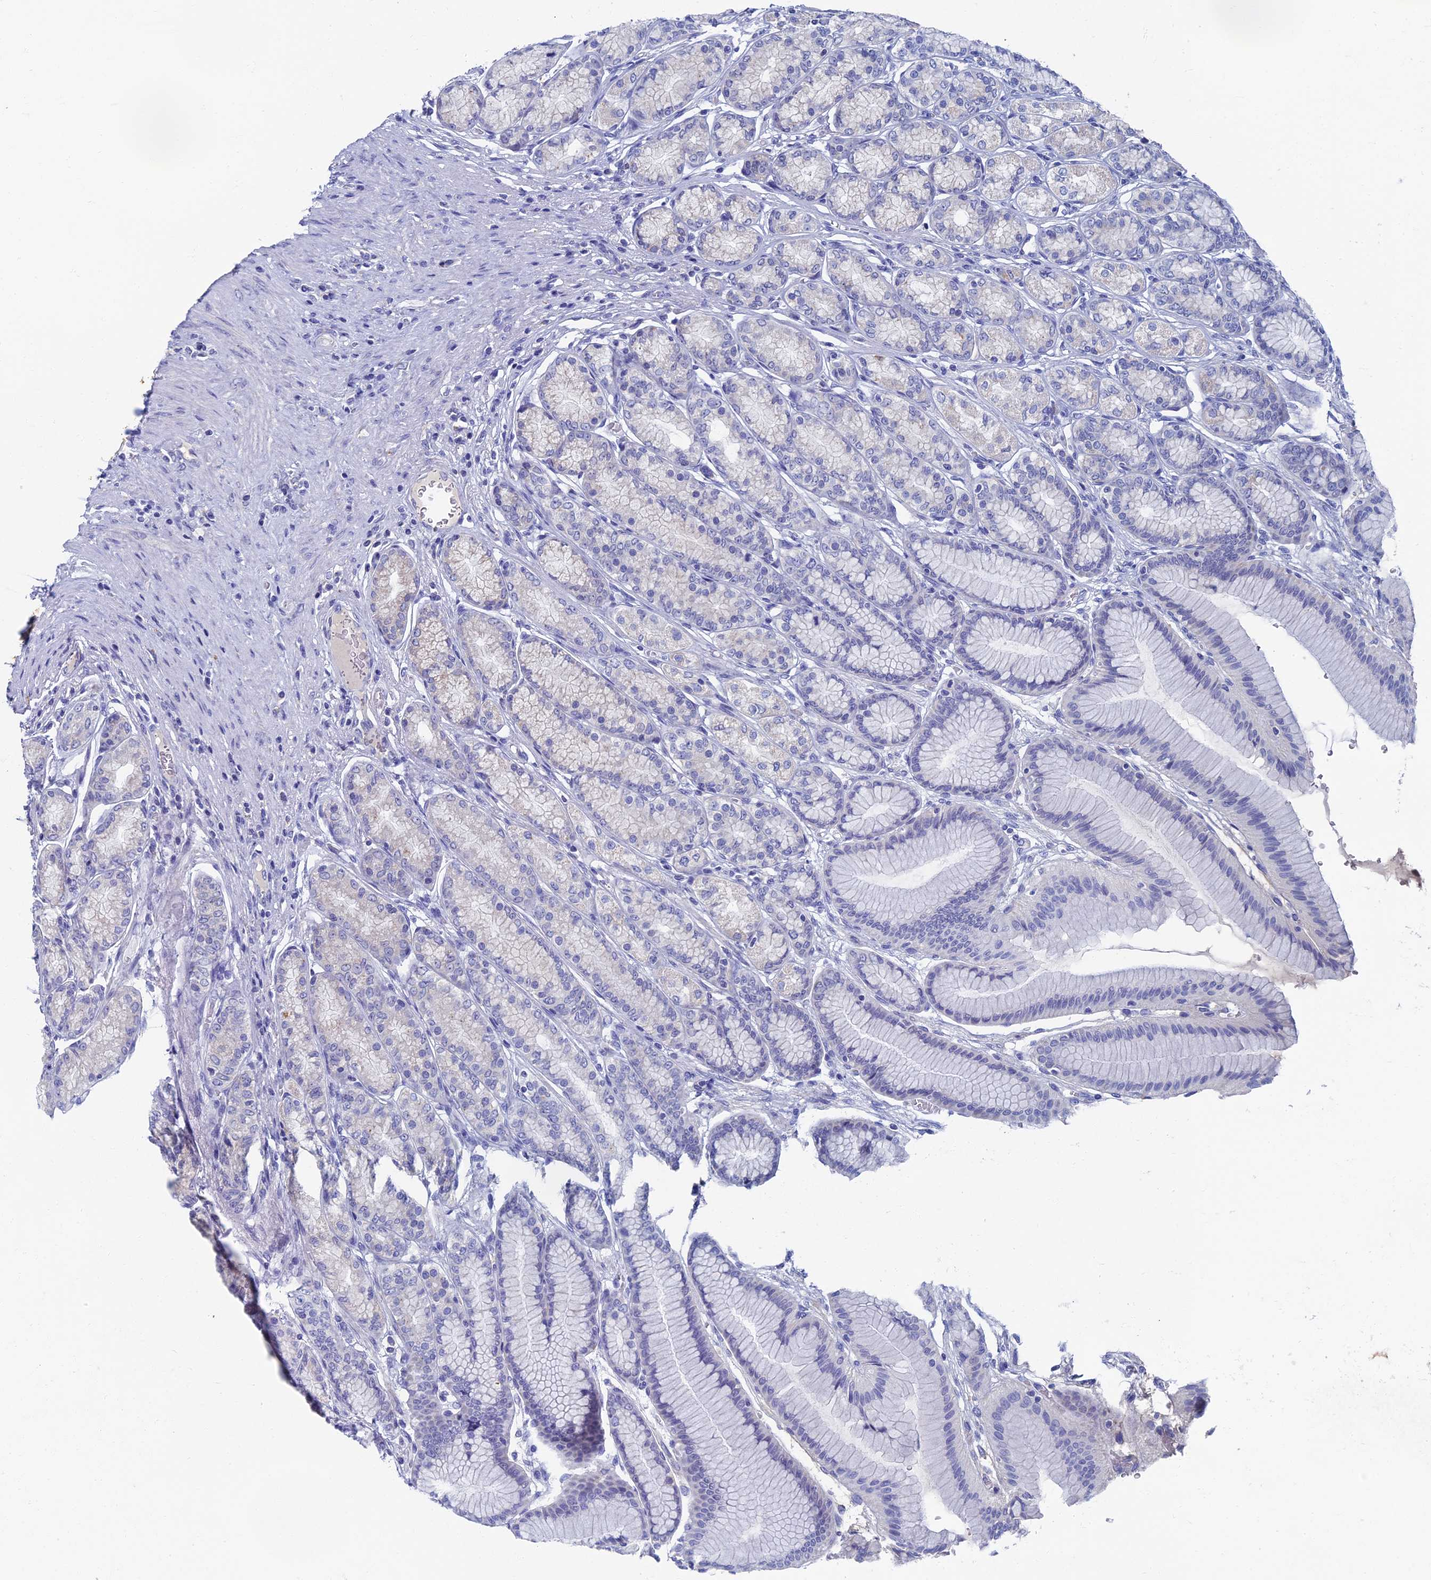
{"staining": {"intensity": "negative", "quantity": "none", "location": "none"}, "tissue": "stomach", "cell_type": "Glandular cells", "image_type": "normal", "snomed": [{"axis": "morphology", "description": "Normal tissue, NOS"}, {"axis": "morphology", "description": "Adenocarcinoma, NOS"}, {"axis": "morphology", "description": "Adenocarcinoma, High grade"}, {"axis": "topography", "description": "Stomach, upper"}, {"axis": "topography", "description": "Stomach"}], "caption": "Glandular cells show no significant expression in unremarkable stomach.", "gene": "OAT", "patient": {"sex": "female", "age": 65}}